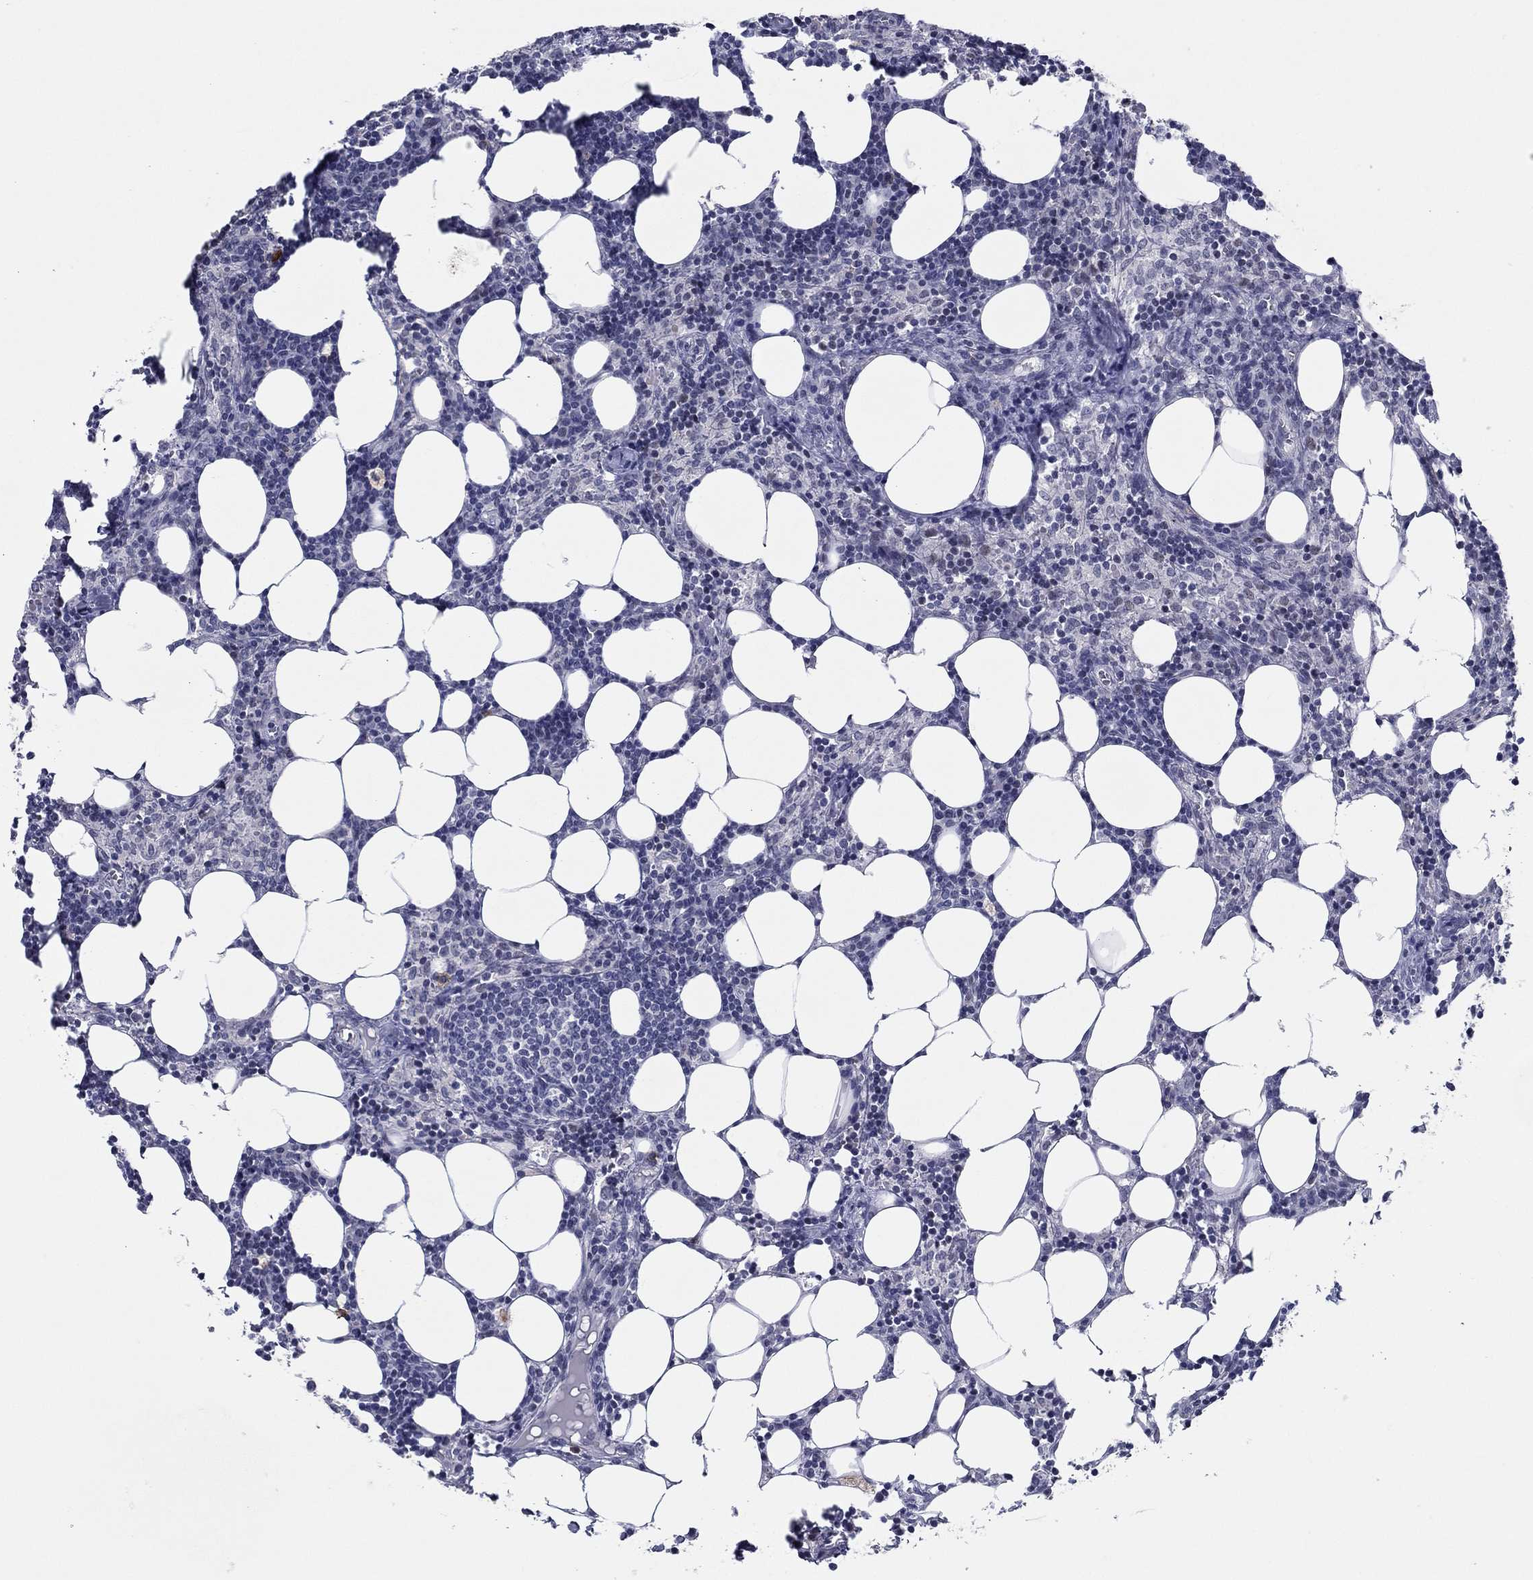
{"staining": {"intensity": "negative", "quantity": "none", "location": "none"}, "tissue": "lymph node", "cell_type": "Germinal center cells", "image_type": "normal", "snomed": [{"axis": "morphology", "description": "Normal tissue, NOS"}, {"axis": "topography", "description": "Lymph node"}], "caption": "Germinal center cells show no significant protein expression in unremarkable lymph node.", "gene": "ITGAE", "patient": {"sex": "female", "age": 52}}